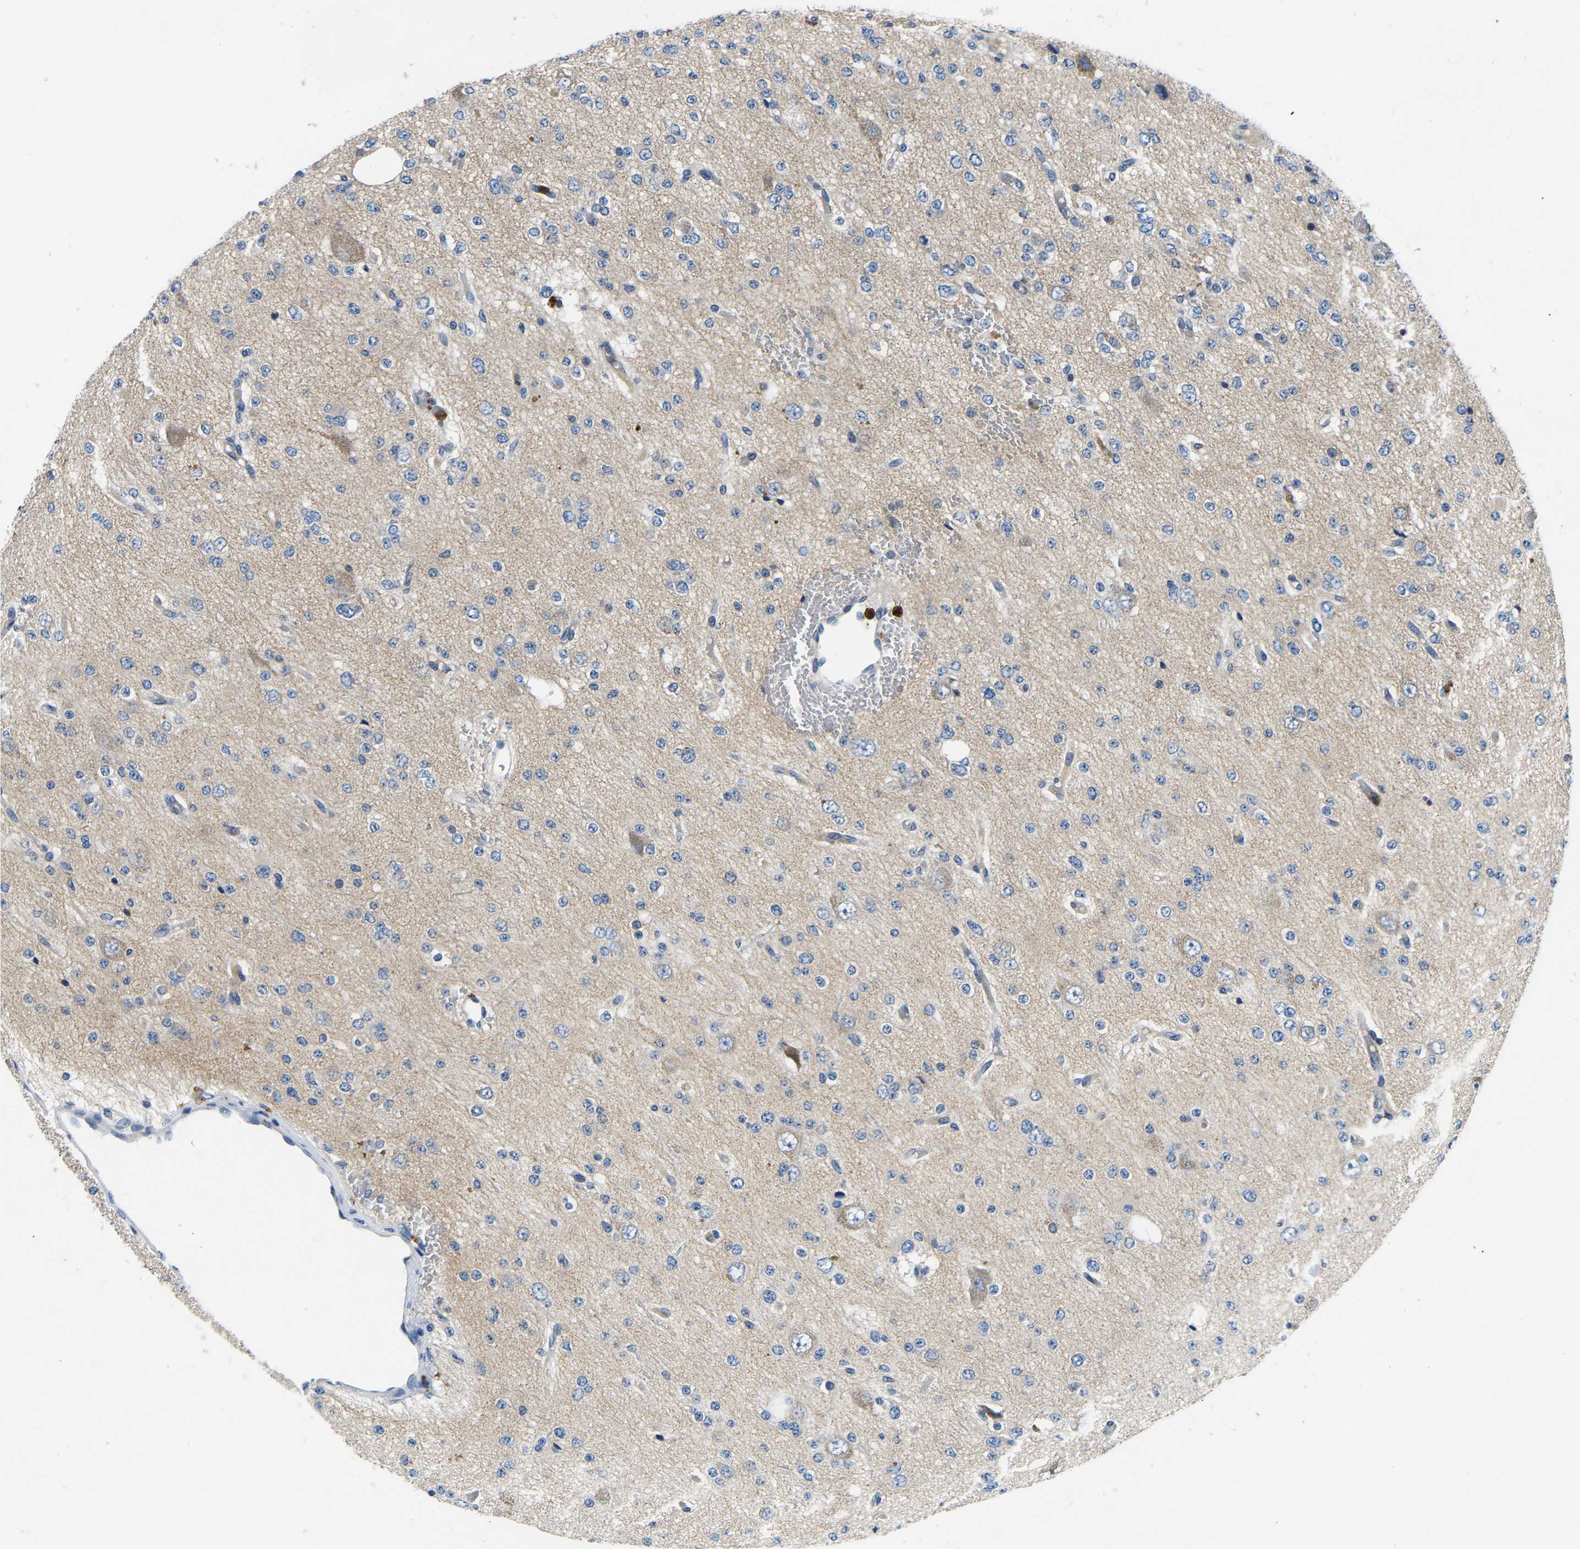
{"staining": {"intensity": "negative", "quantity": "none", "location": "none"}, "tissue": "glioma", "cell_type": "Tumor cells", "image_type": "cancer", "snomed": [{"axis": "morphology", "description": "Glioma, malignant, Low grade"}, {"axis": "topography", "description": "Brain"}], "caption": "This is an immunohistochemistry (IHC) photomicrograph of human glioma. There is no positivity in tumor cells.", "gene": "TOR1B", "patient": {"sex": "male", "age": 38}}